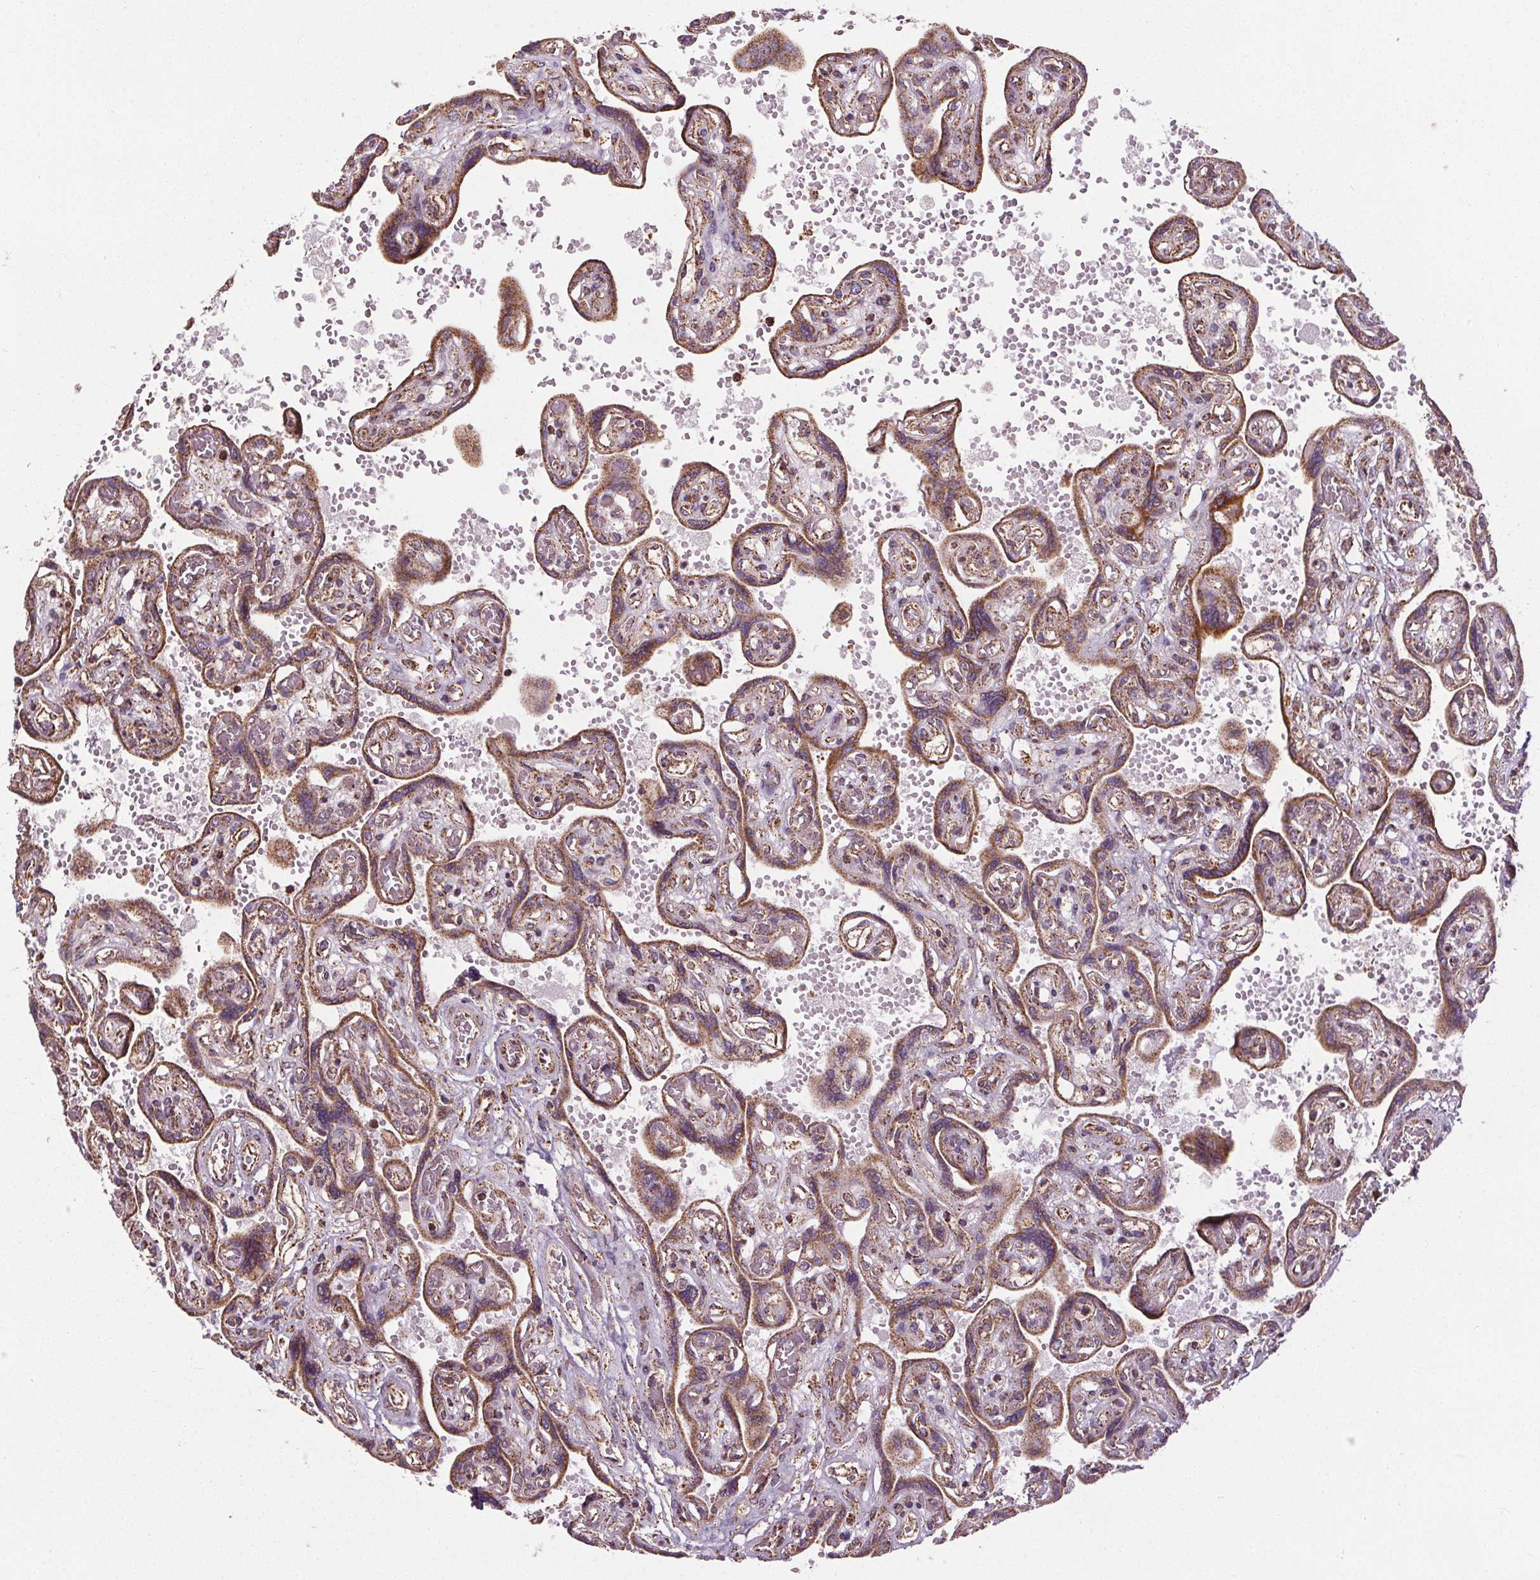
{"staining": {"intensity": "moderate", "quantity": ">75%", "location": "cytoplasmic/membranous"}, "tissue": "placenta", "cell_type": "Trophoblastic cells", "image_type": "normal", "snomed": [{"axis": "morphology", "description": "Normal tissue, NOS"}, {"axis": "topography", "description": "Placenta"}], "caption": "Immunohistochemistry (IHC) staining of benign placenta, which demonstrates medium levels of moderate cytoplasmic/membranous expression in approximately >75% of trophoblastic cells indicating moderate cytoplasmic/membranous protein expression. The staining was performed using DAB (3,3'-diaminobenzidine) (brown) for protein detection and nuclei were counterstained in hematoxylin (blue).", "gene": "ZNF548", "patient": {"sex": "female", "age": 32}}